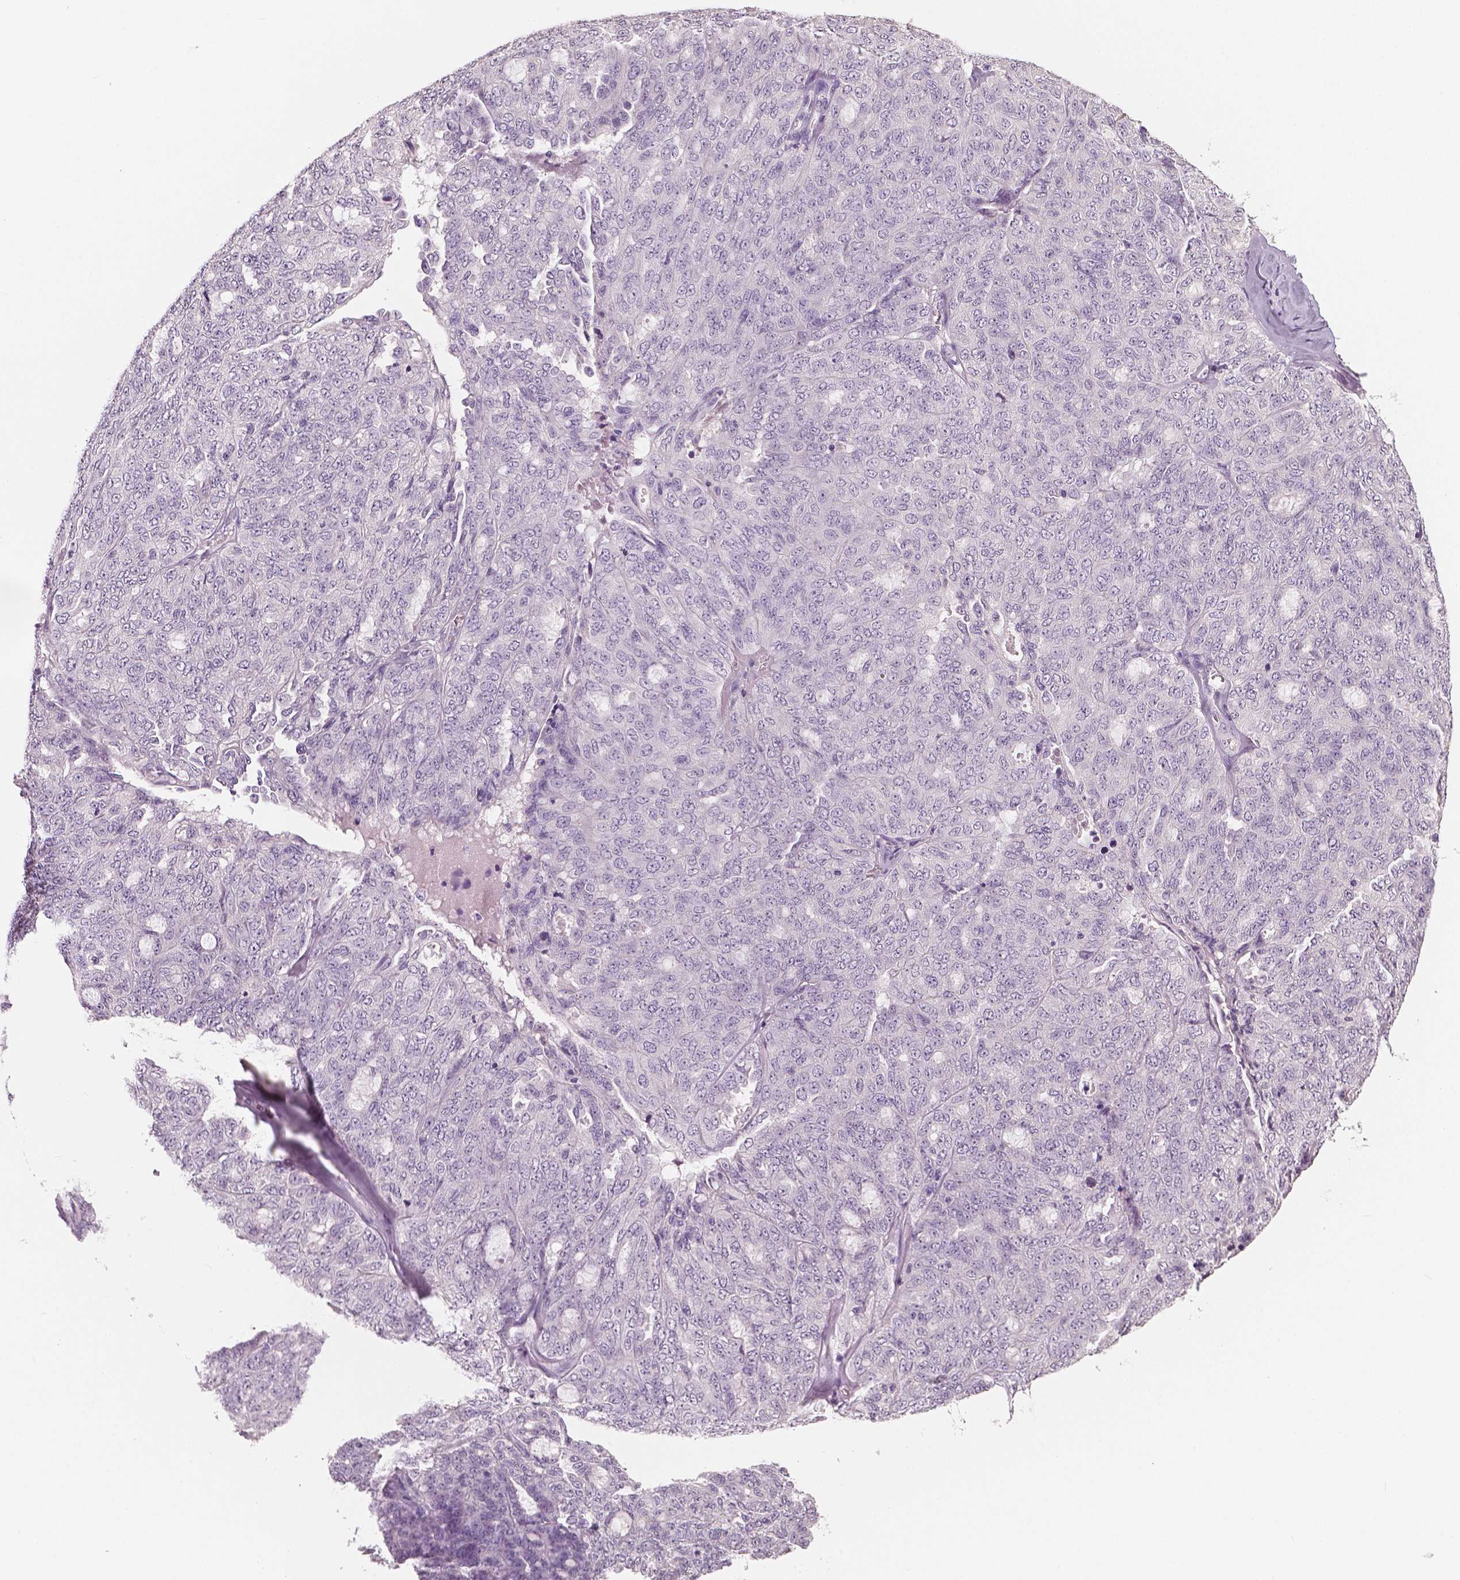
{"staining": {"intensity": "negative", "quantity": "none", "location": "none"}, "tissue": "ovarian cancer", "cell_type": "Tumor cells", "image_type": "cancer", "snomed": [{"axis": "morphology", "description": "Cystadenocarcinoma, serous, NOS"}, {"axis": "topography", "description": "Ovary"}], "caption": "This is a histopathology image of IHC staining of ovarian cancer, which shows no expression in tumor cells.", "gene": "NECAB1", "patient": {"sex": "female", "age": 71}}